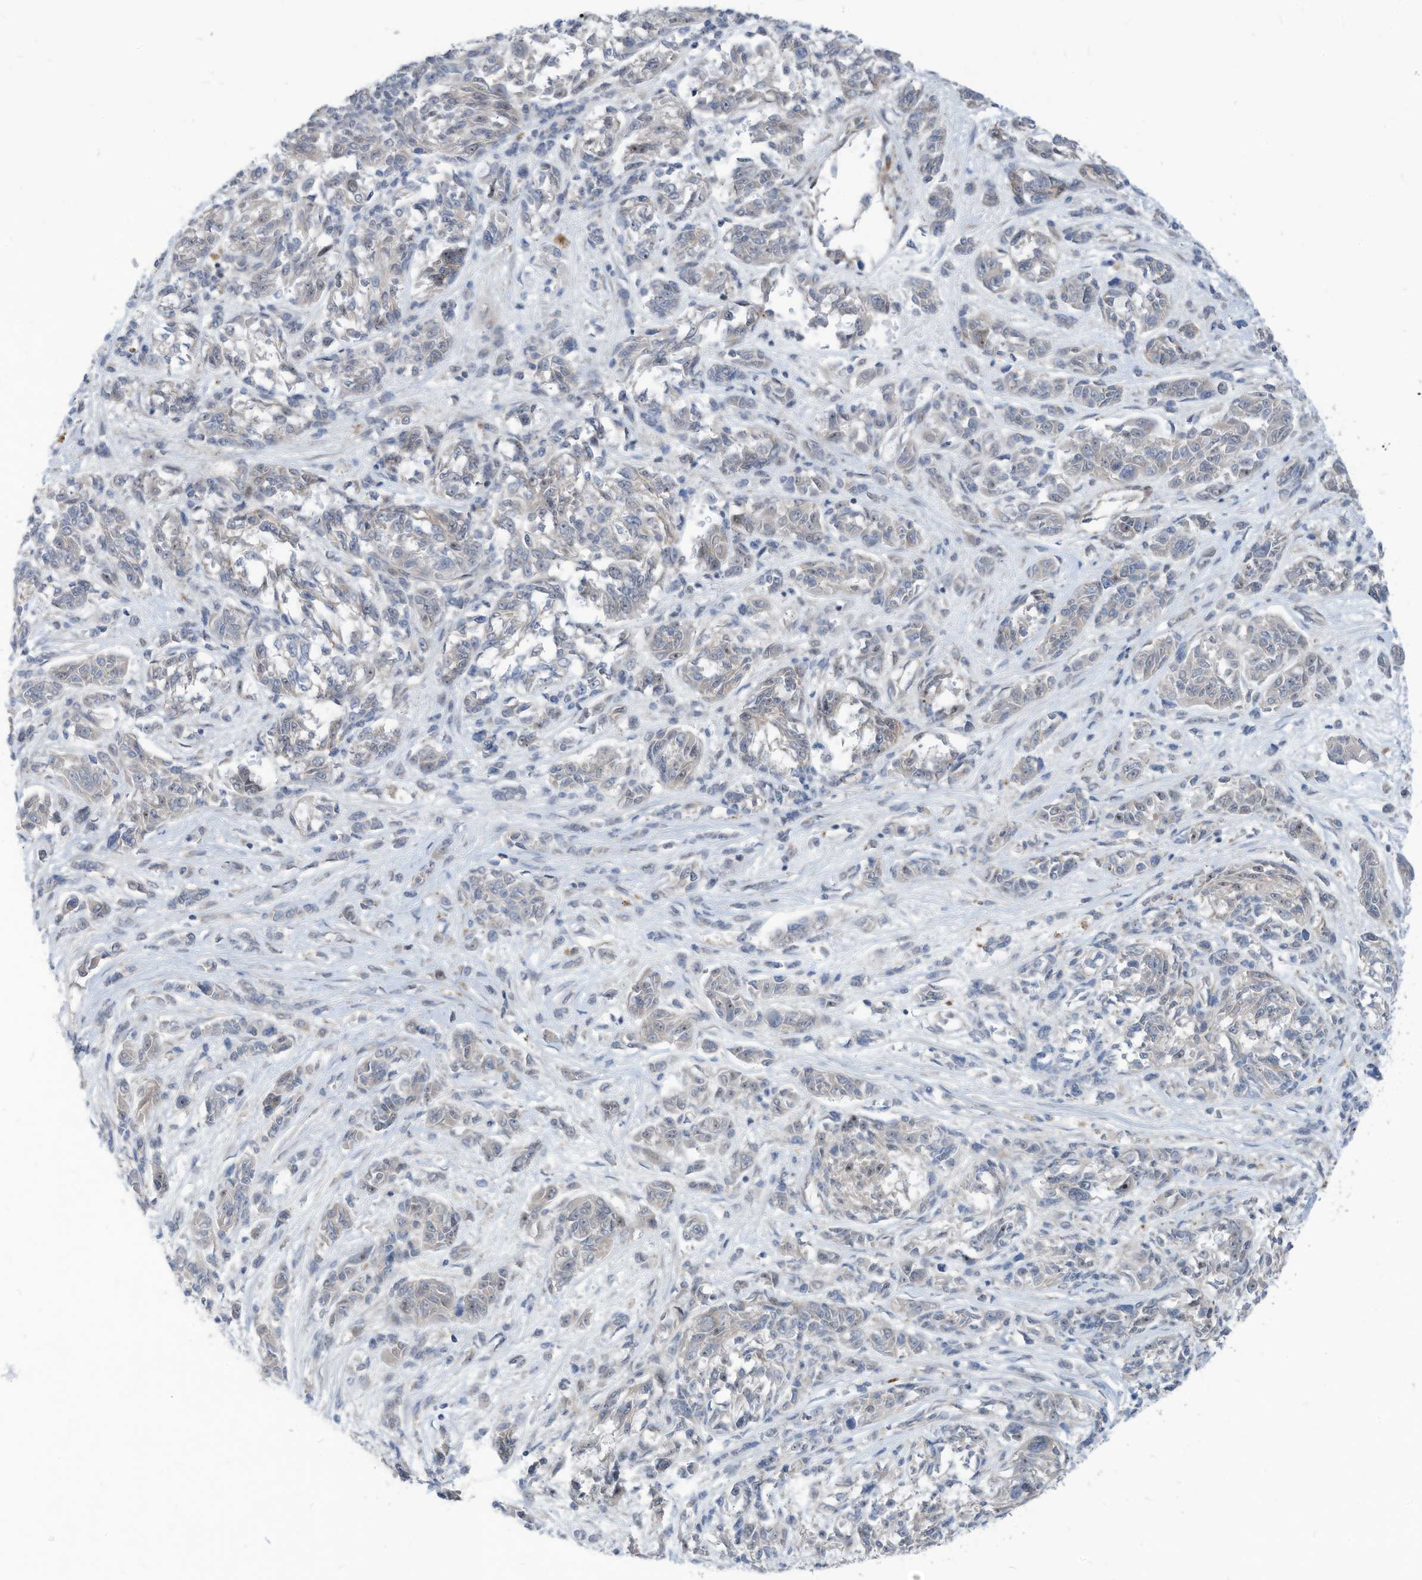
{"staining": {"intensity": "negative", "quantity": "none", "location": "none"}, "tissue": "melanoma", "cell_type": "Tumor cells", "image_type": "cancer", "snomed": [{"axis": "morphology", "description": "Malignant melanoma, NOS"}, {"axis": "topography", "description": "Skin"}], "caption": "Immunohistochemistry (IHC) photomicrograph of melanoma stained for a protein (brown), which demonstrates no positivity in tumor cells.", "gene": "GPATCH3", "patient": {"sex": "male", "age": 53}}